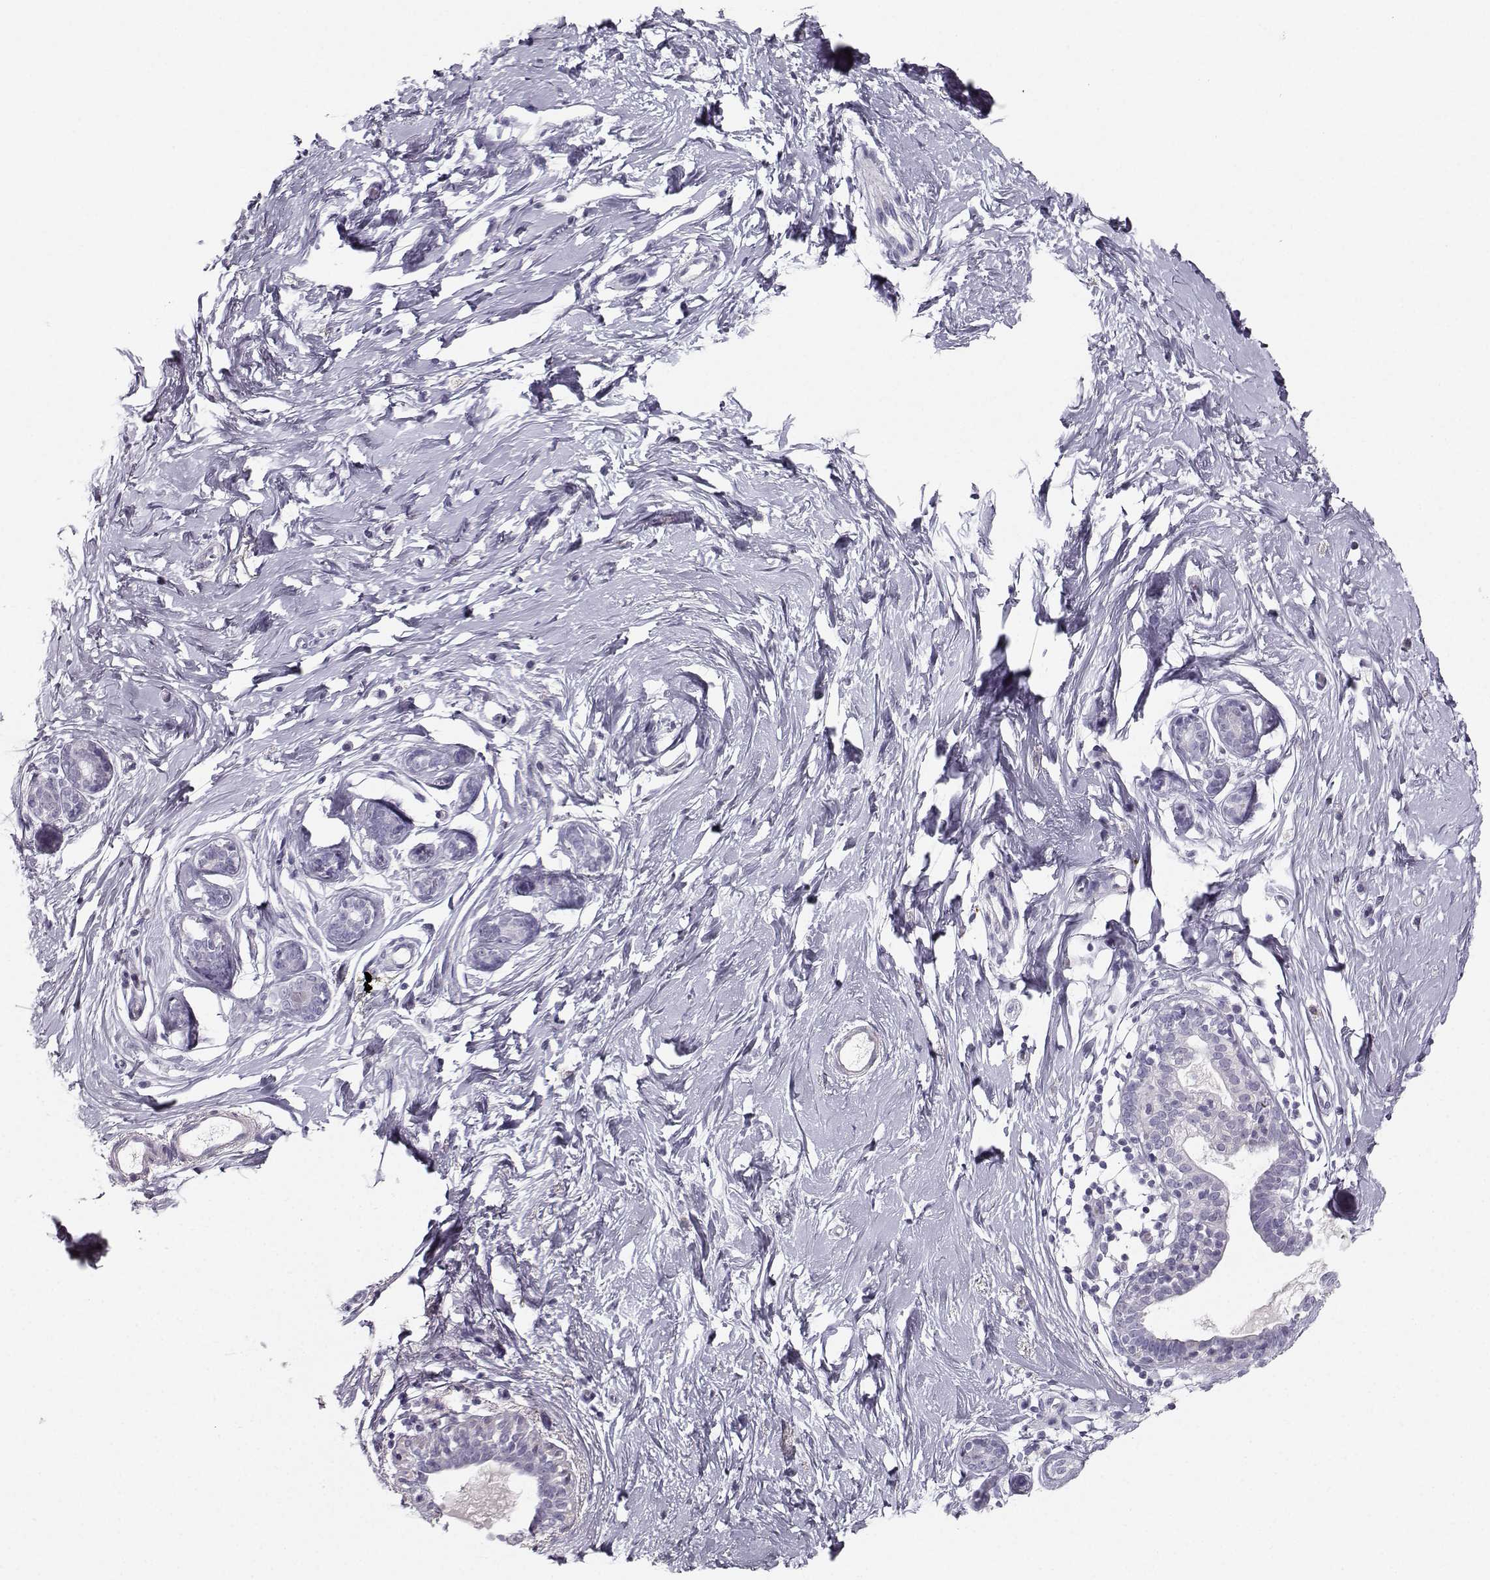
{"staining": {"intensity": "negative", "quantity": "none", "location": "none"}, "tissue": "breast", "cell_type": "Adipocytes", "image_type": "normal", "snomed": [{"axis": "morphology", "description": "Normal tissue, NOS"}, {"axis": "topography", "description": "Breast"}], "caption": "IHC micrograph of benign breast stained for a protein (brown), which exhibits no expression in adipocytes.", "gene": "CASR", "patient": {"sex": "female", "age": 37}}